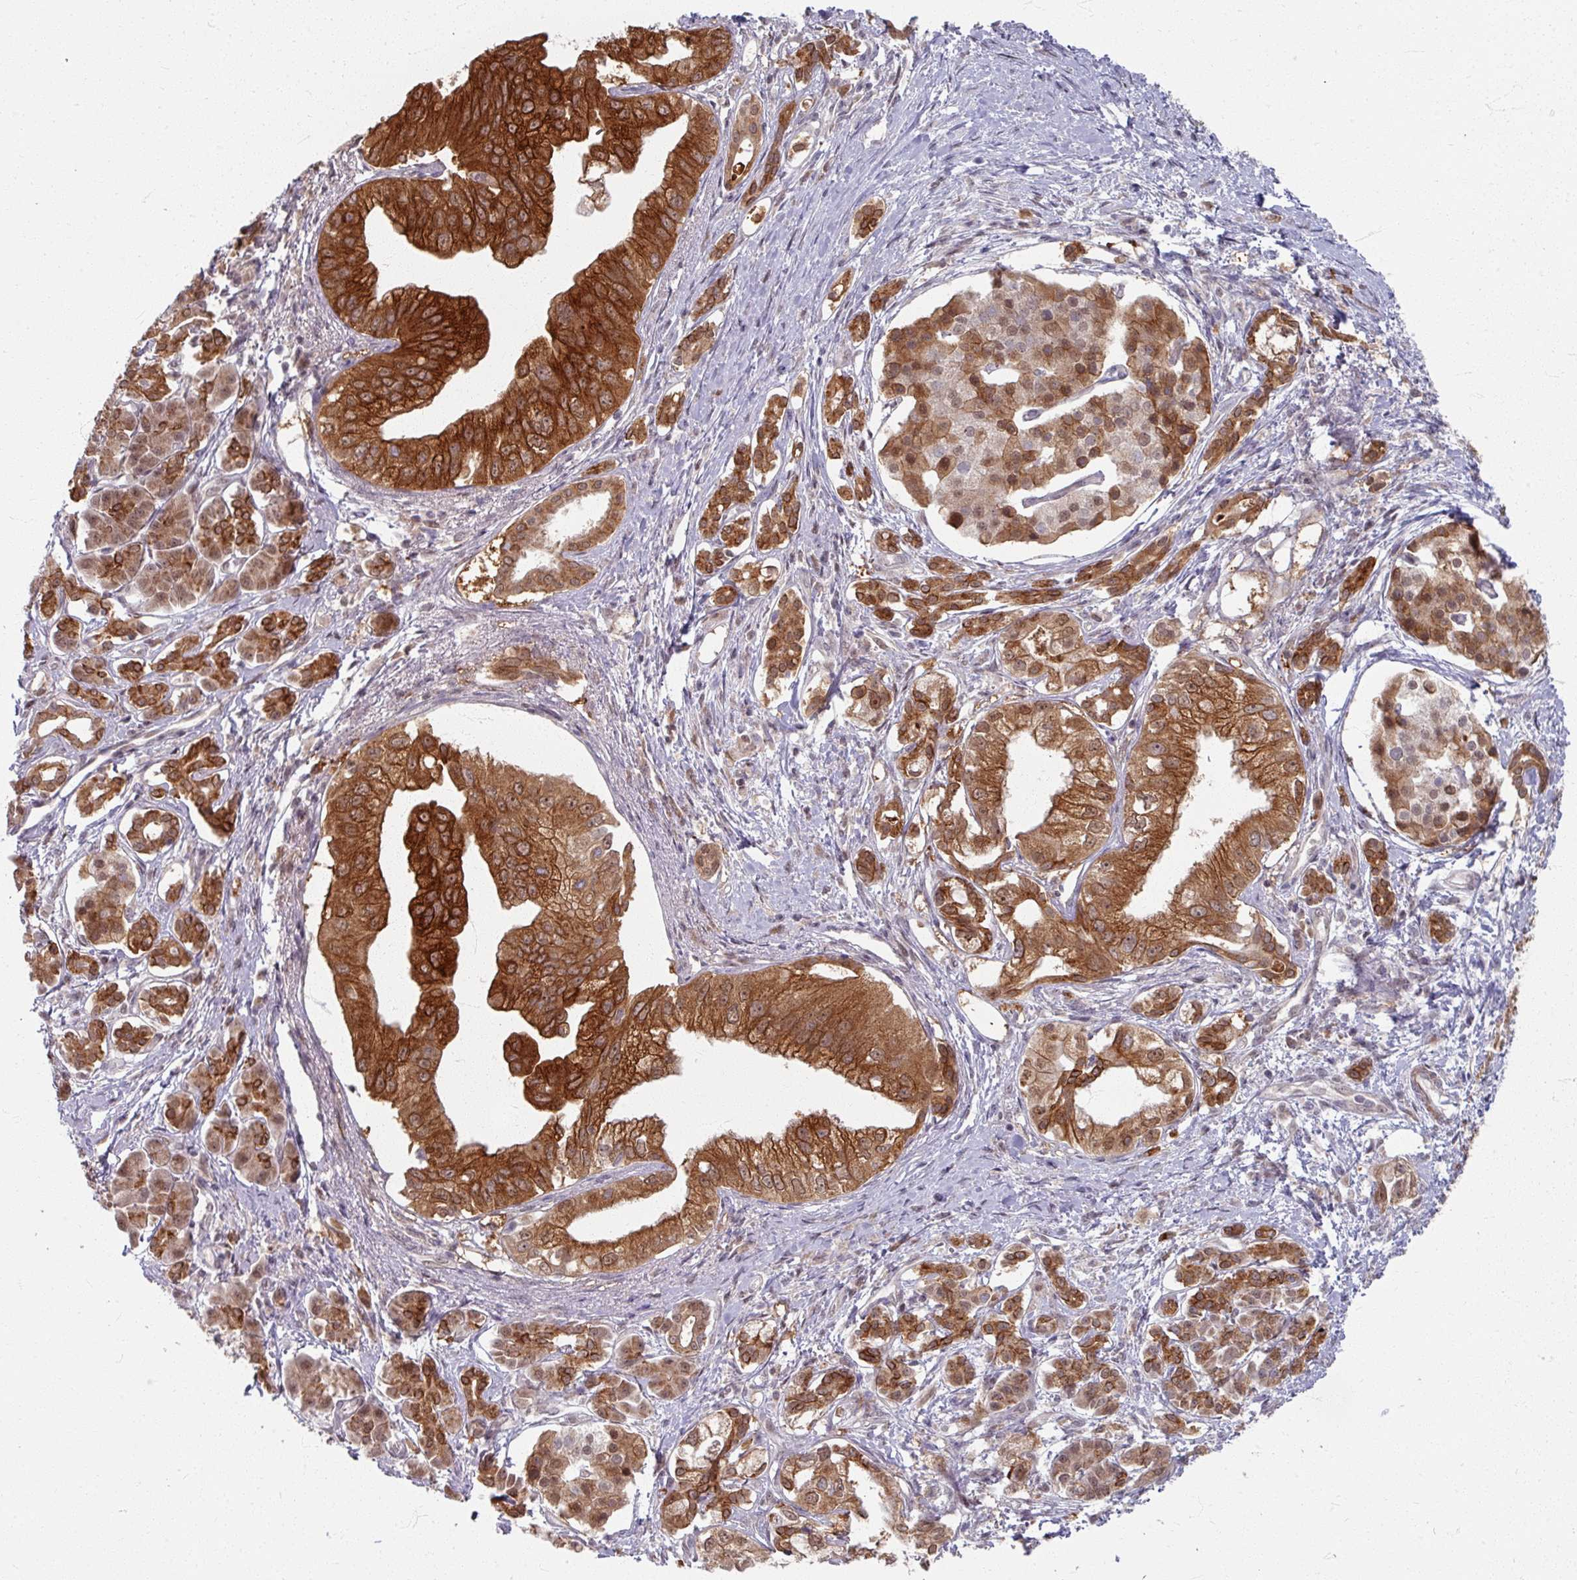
{"staining": {"intensity": "strong", "quantity": ">75%", "location": "cytoplasmic/membranous"}, "tissue": "pancreatic cancer", "cell_type": "Tumor cells", "image_type": "cancer", "snomed": [{"axis": "morphology", "description": "Adenocarcinoma, NOS"}, {"axis": "topography", "description": "Pancreas"}], "caption": "This micrograph reveals IHC staining of human adenocarcinoma (pancreatic), with high strong cytoplasmic/membranous positivity in approximately >75% of tumor cells.", "gene": "KLC3", "patient": {"sex": "male", "age": 70}}